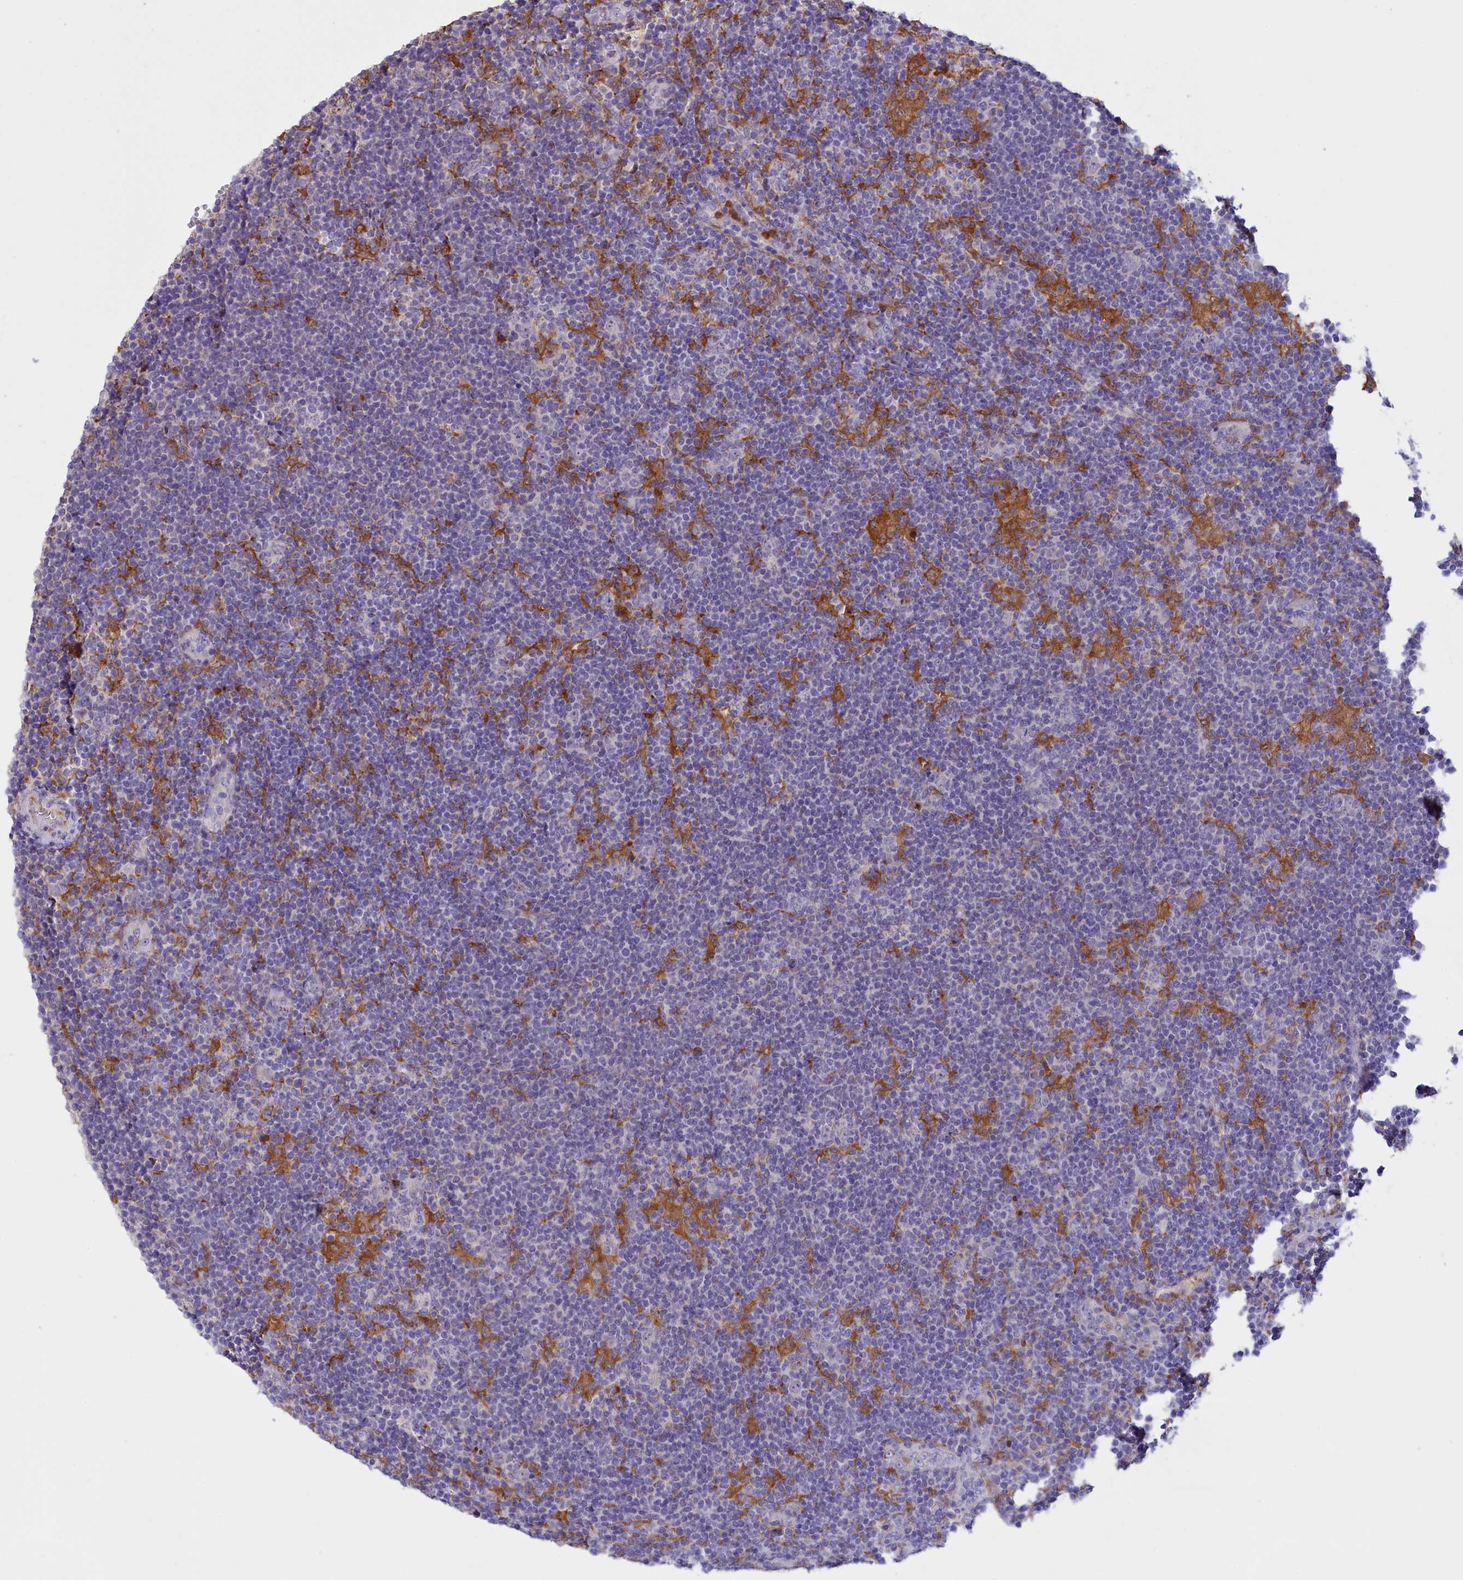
{"staining": {"intensity": "negative", "quantity": "none", "location": "none"}, "tissue": "lymphoma", "cell_type": "Tumor cells", "image_type": "cancer", "snomed": [{"axis": "morphology", "description": "Hodgkin's disease, NOS"}, {"axis": "topography", "description": "Lymph node"}], "caption": "This is a histopathology image of IHC staining of lymphoma, which shows no expression in tumor cells.", "gene": "FAM149B1", "patient": {"sex": "female", "age": 57}}